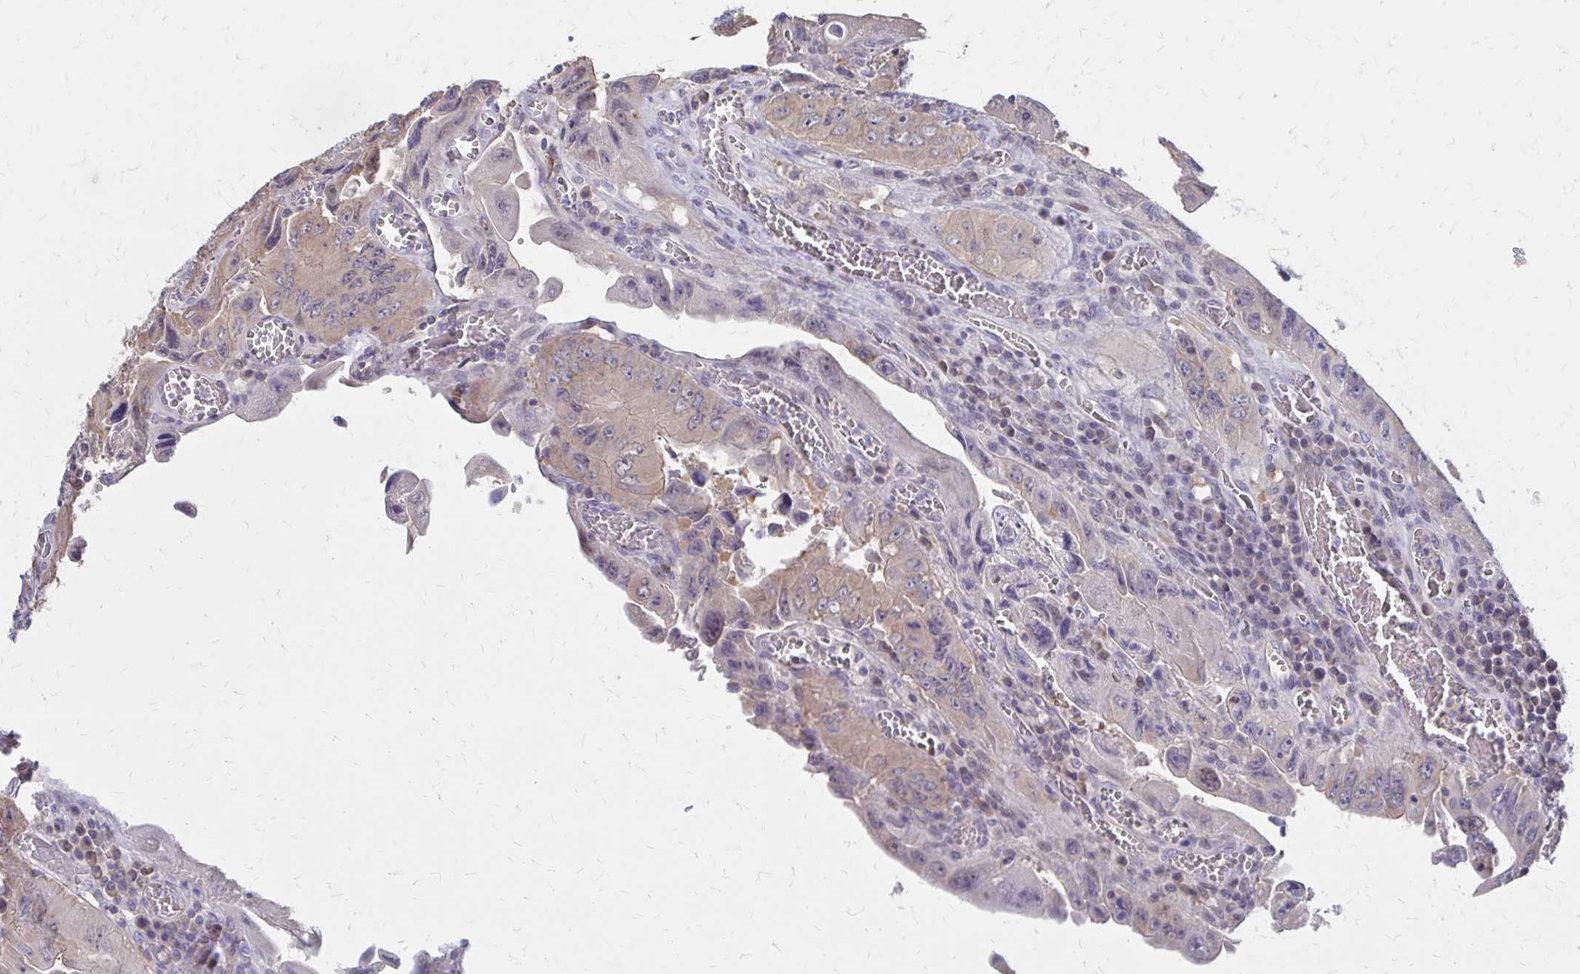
{"staining": {"intensity": "weak", "quantity": "25%-75%", "location": "cytoplasmic/membranous"}, "tissue": "colorectal cancer", "cell_type": "Tumor cells", "image_type": "cancer", "snomed": [{"axis": "morphology", "description": "Adenocarcinoma, NOS"}, {"axis": "topography", "description": "Colon"}], "caption": "High-magnification brightfield microscopy of colorectal cancer stained with DAB (brown) and counterstained with hematoxylin (blue). tumor cells exhibit weak cytoplasmic/membranous expression is appreciated in approximately25%-75% of cells.", "gene": "IFI44L", "patient": {"sex": "female", "age": 84}}